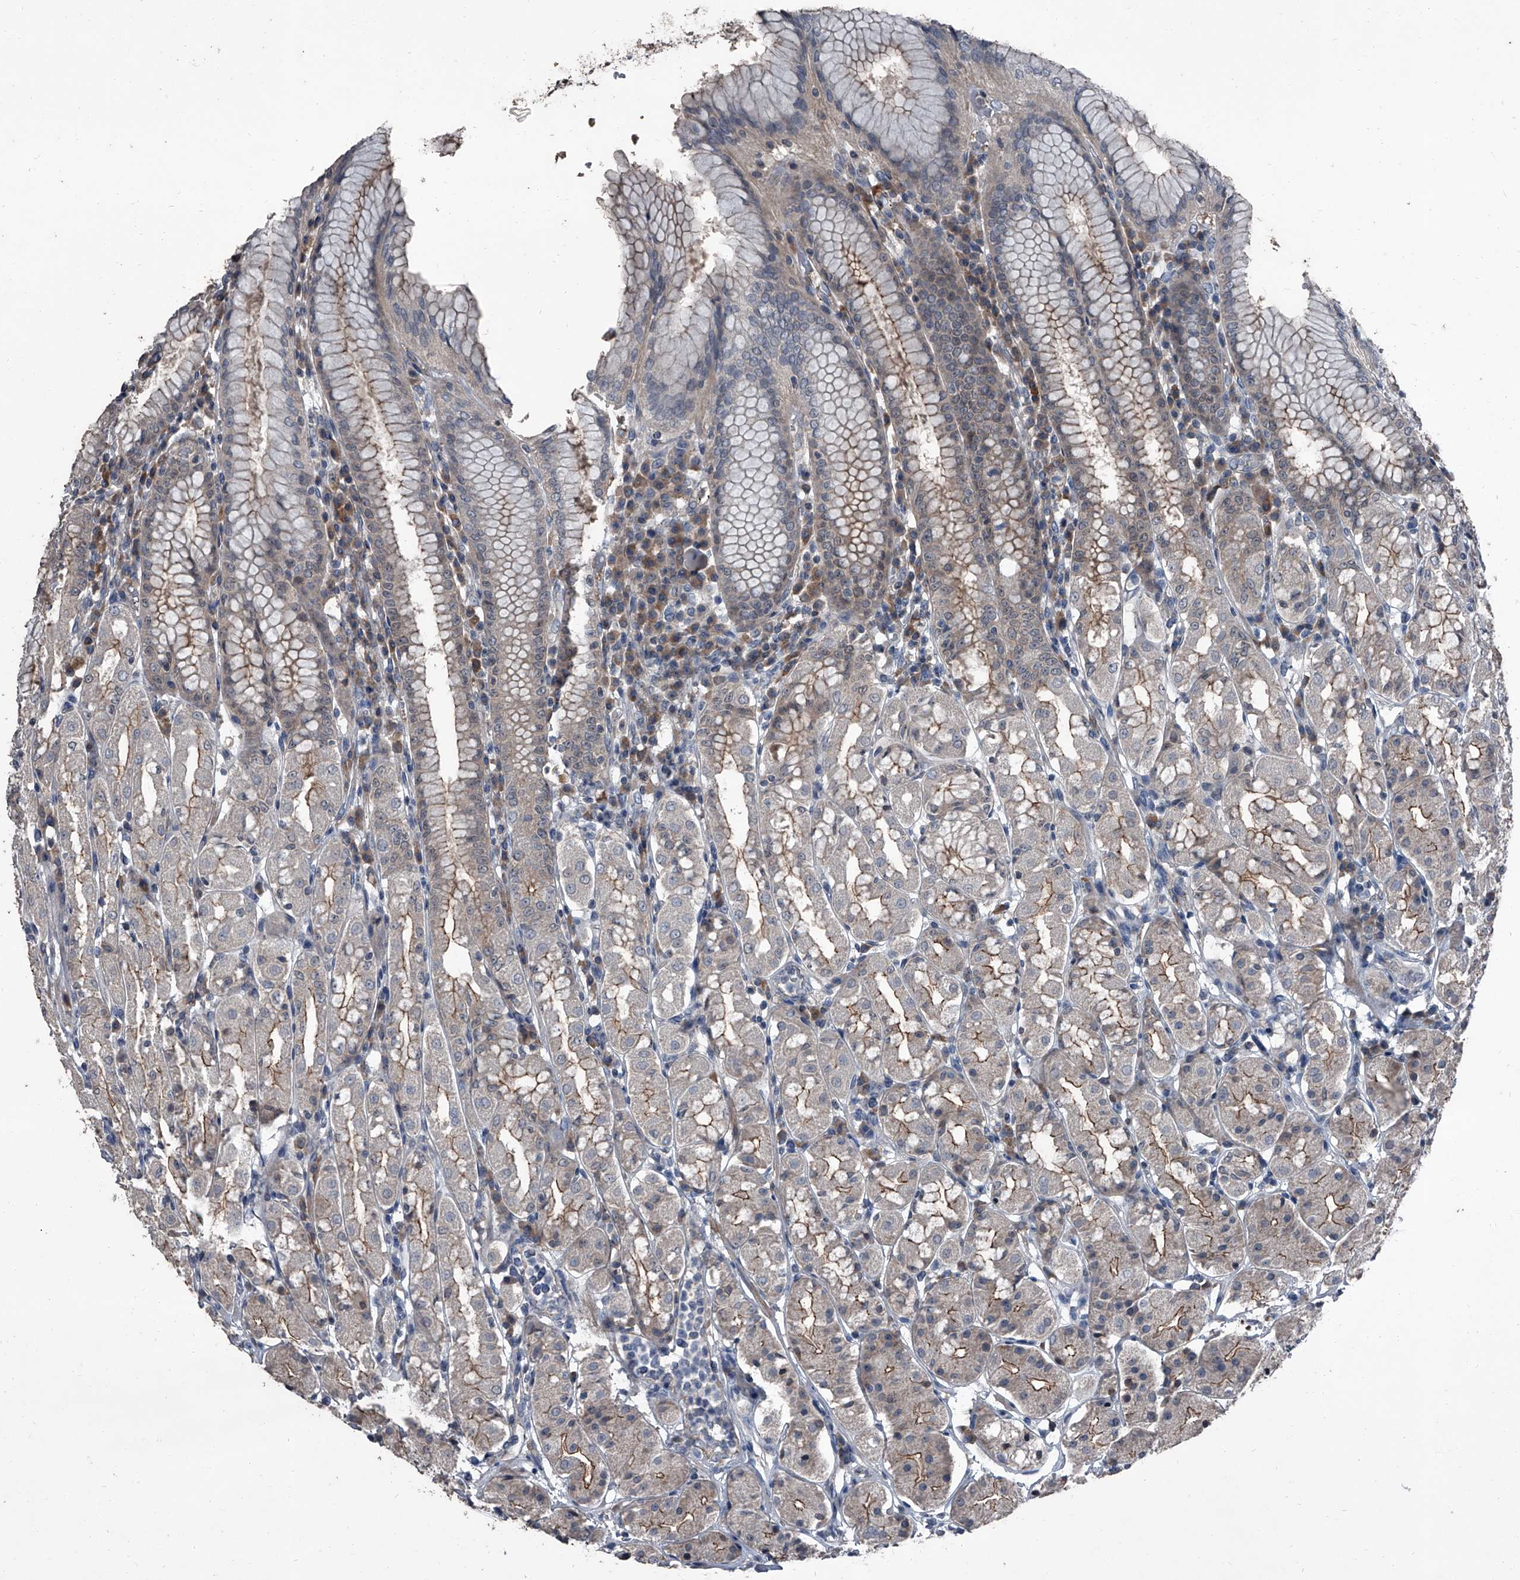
{"staining": {"intensity": "moderate", "quantity": "<25%", "location": "cytoplasmic/membranous"}, "tissue": "stomach", "cell_type": "Glandular cells", "image_type": "normal", "snomed": [{"axis": "morphology", "description": "Normal tissue, NOS"}, {"axis": "topography", "description": "Stomach"}, {"axis": "topography", "description": "Stomach, lower"}], "caption": "Stomach stained for a protein demonstrates moderate cytoplasmic/membranous positivity in glandular cells. (brown staining indicates protein expression, while blue staining denotes nuclei).", "gene": "OARD1", "patient": {"sex": "female", "age": 56}}